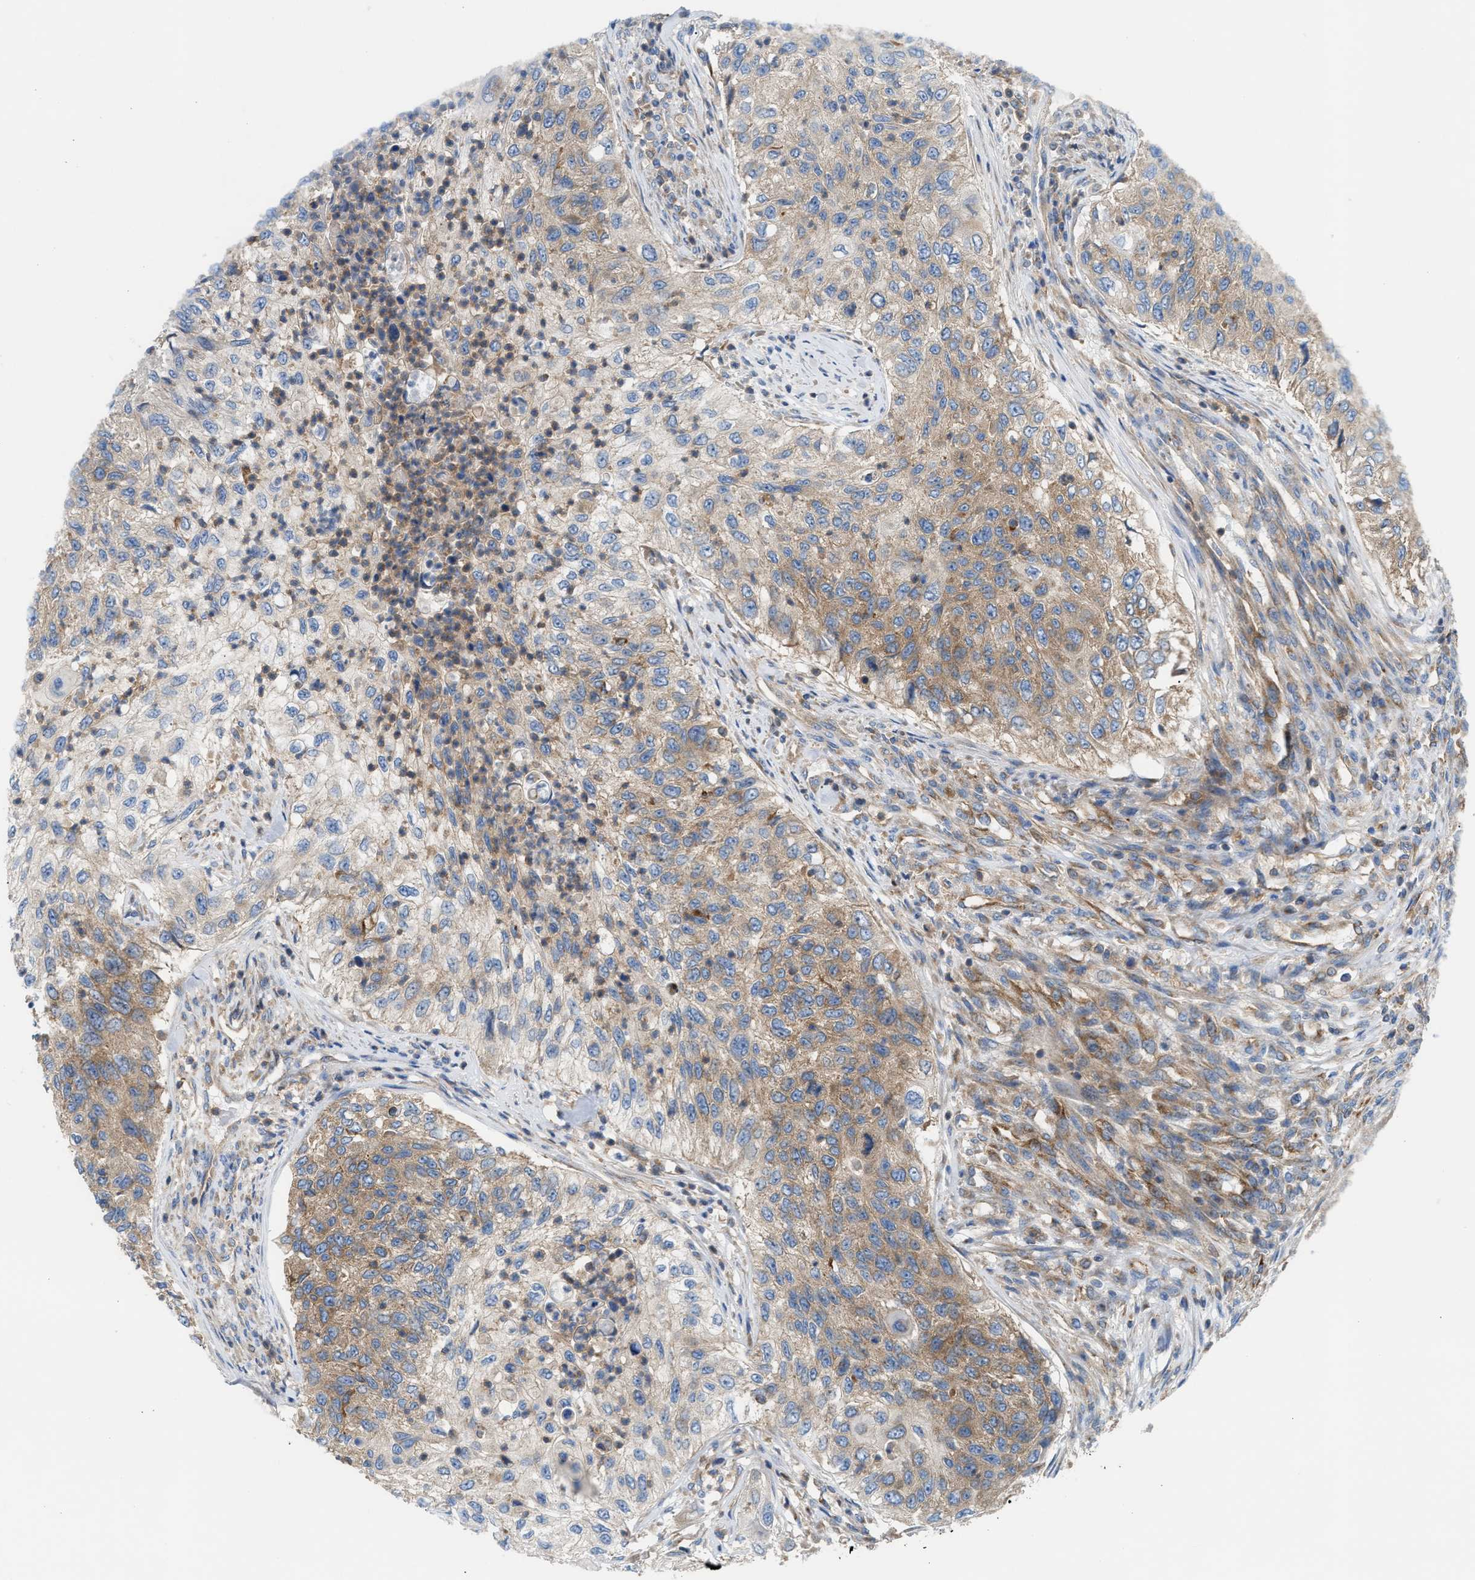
{"staining": {"intensity": "weak", "quantity": ">75%", "location": "cytoplasmic/membranous"}, "tissue": "urothelial cancer", "cell_type": "Tumor cells", "image_type": "cancer", "snomed": [{"axis": "morphology", "description": "Urothelial carcinoma, High grade"}, {"axis": "topography", "description": "Urinary bladder"}], "caption": "Immunohistochemistry of human high-grade urothelial carcinoma demonstrates low levels of weak cytoplasmic/membranous staining in approximately >75% of tumor cells.", "gene": "TBC1D15", "patient": {"sex": "female", "age": 60}}